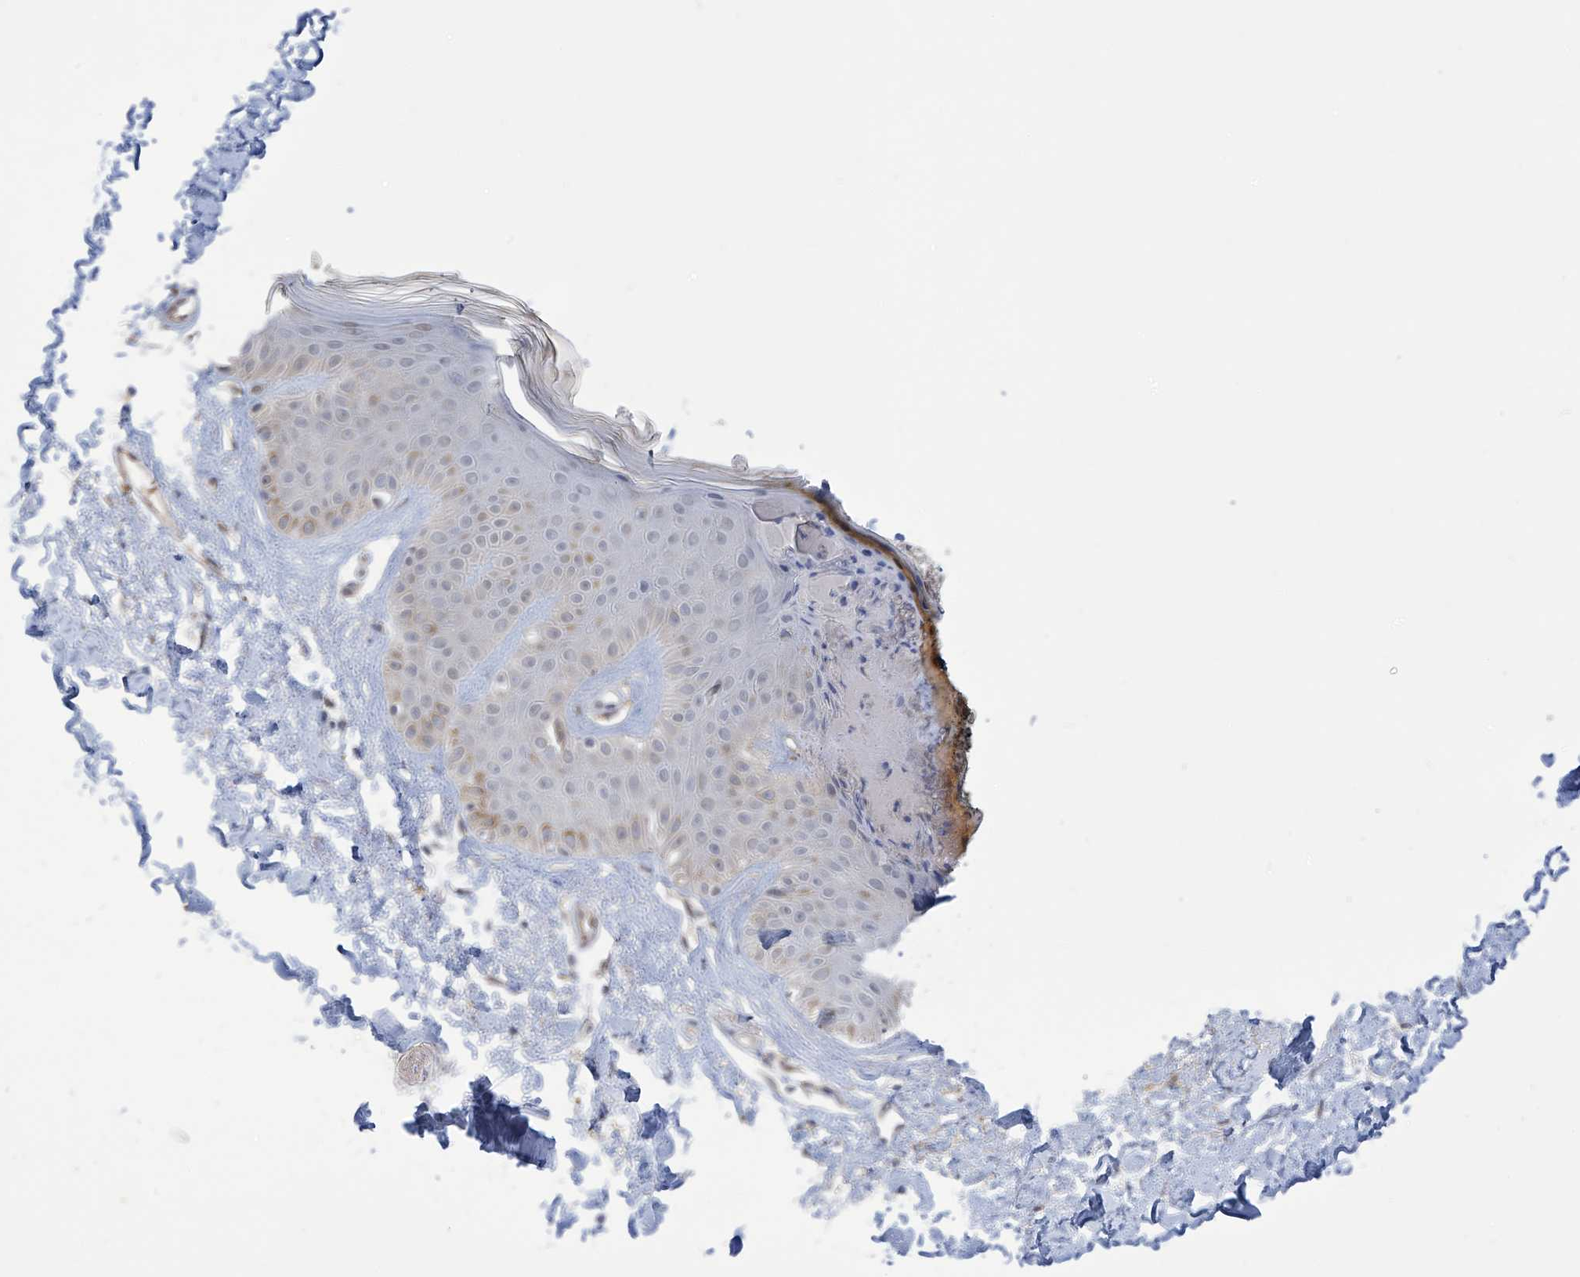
{"staining": {"intensity": "weak", "quantity": "<25%", "location": "cytoplasmic/membranous"}, "tissue": "skin", "cell_type": "Fibroblasts", "image_type": "normal", "snomed": [{"axis": "morphology", "description": "Normal tissue, NOS"}, {"axis": "topography", "description": "Skin"}], "caption": "Protein analysis of benign skin shows no significant positivity in fibroblasts.", "gene": "IDH1", "patient": {"sex": "female", "age": 64}}